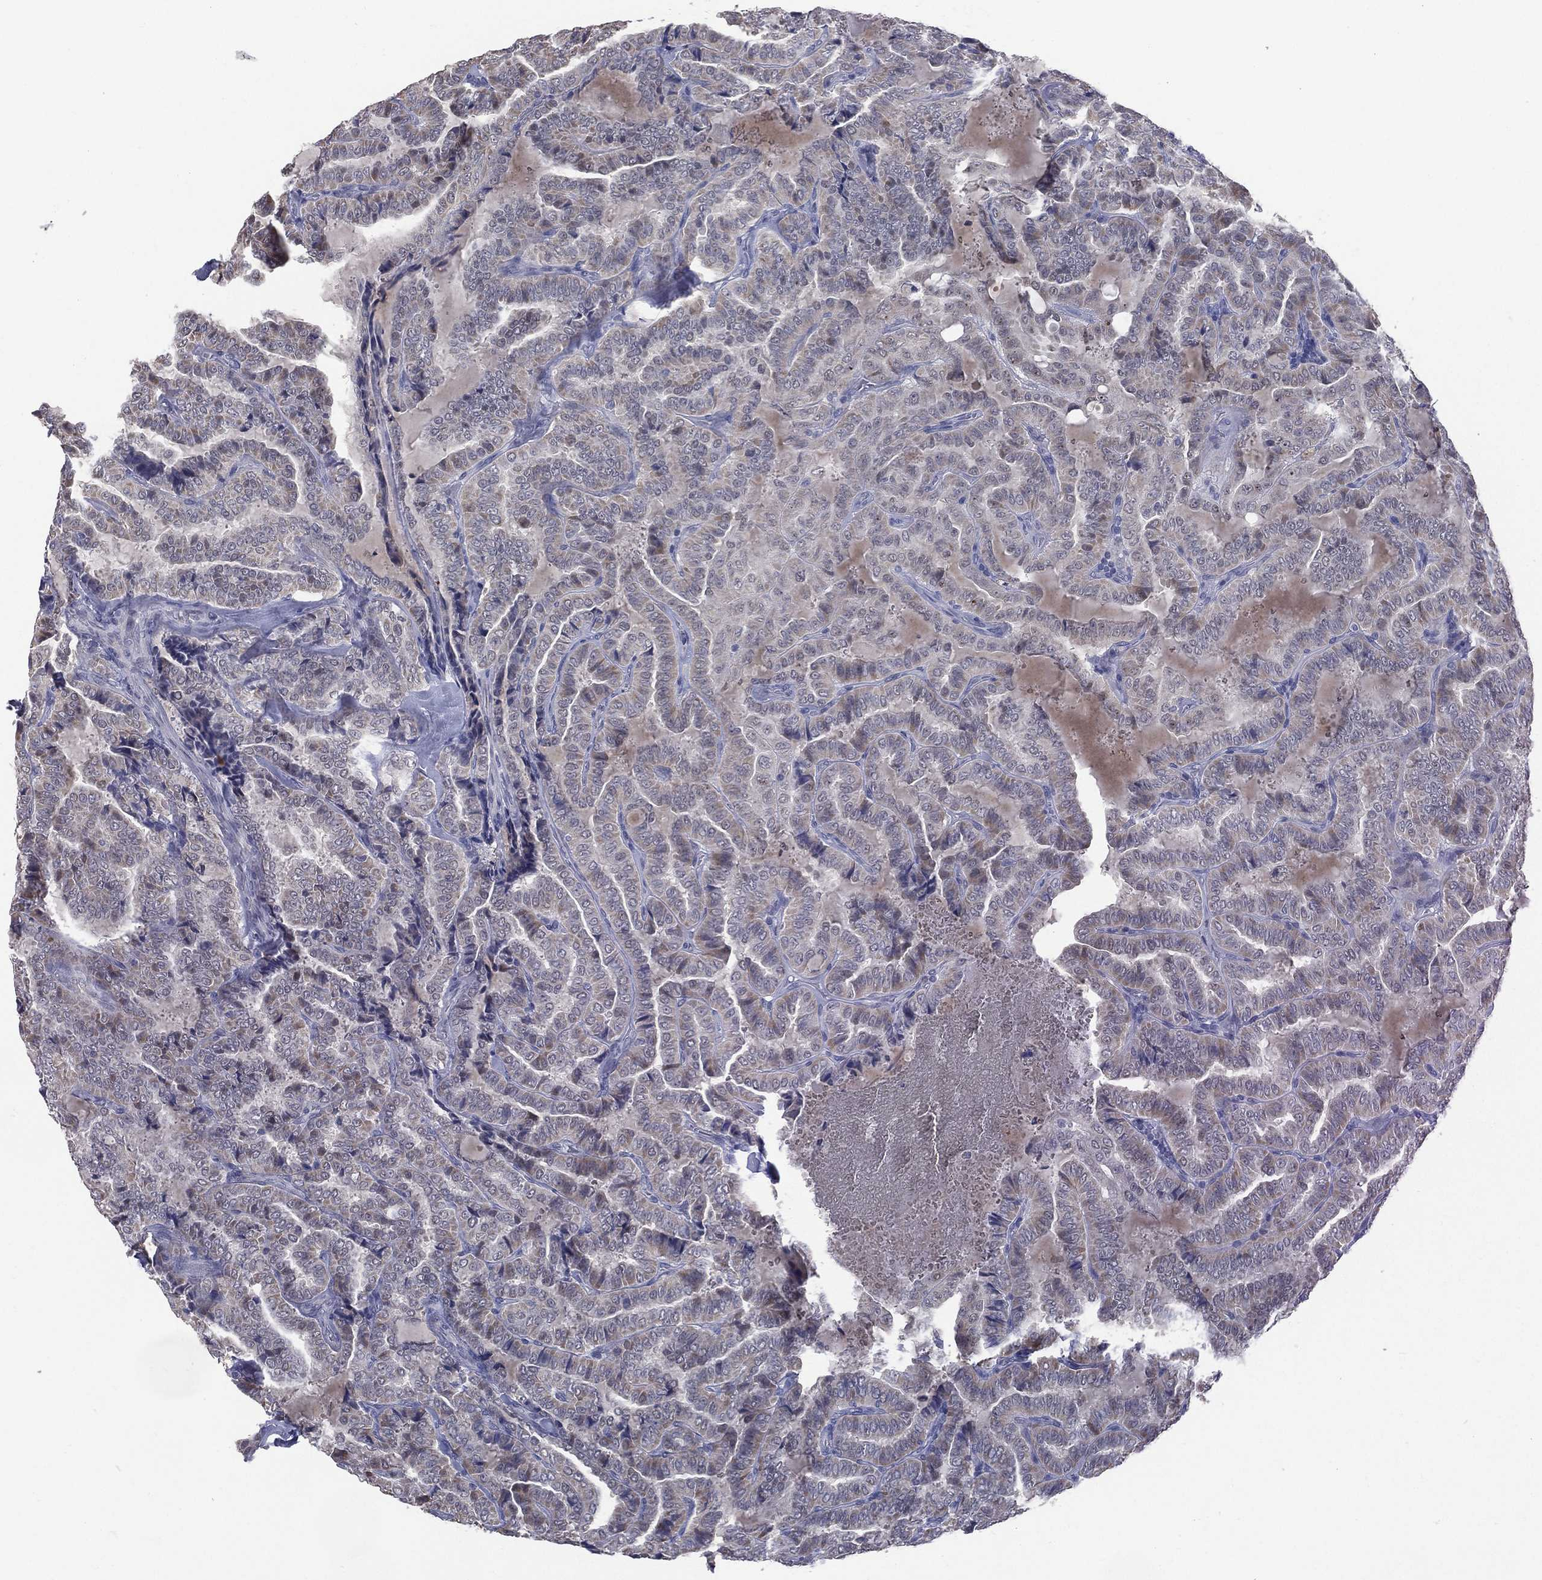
{"staining": {"intensity": "weak", "quantity": "<25%", "location": "cytoplasmic/membranous"}, "tissue": "thyroid cancer", "cell_type": "Tumor cells", "image_type": "cancer", "snomed": [{"axis": "morphology", "description": "Papillary adenocarcinoma, NOS"}, {"axis": "topography", "description": "Thyroid gland"}], "caption": "Thyroid cancer was stained to show a protein in brown. There is no significant positivity in tumor cells. Nuclei are stained in blue.", "gene": "DMKN", "patient": {"sex": "female", "age": 39}}